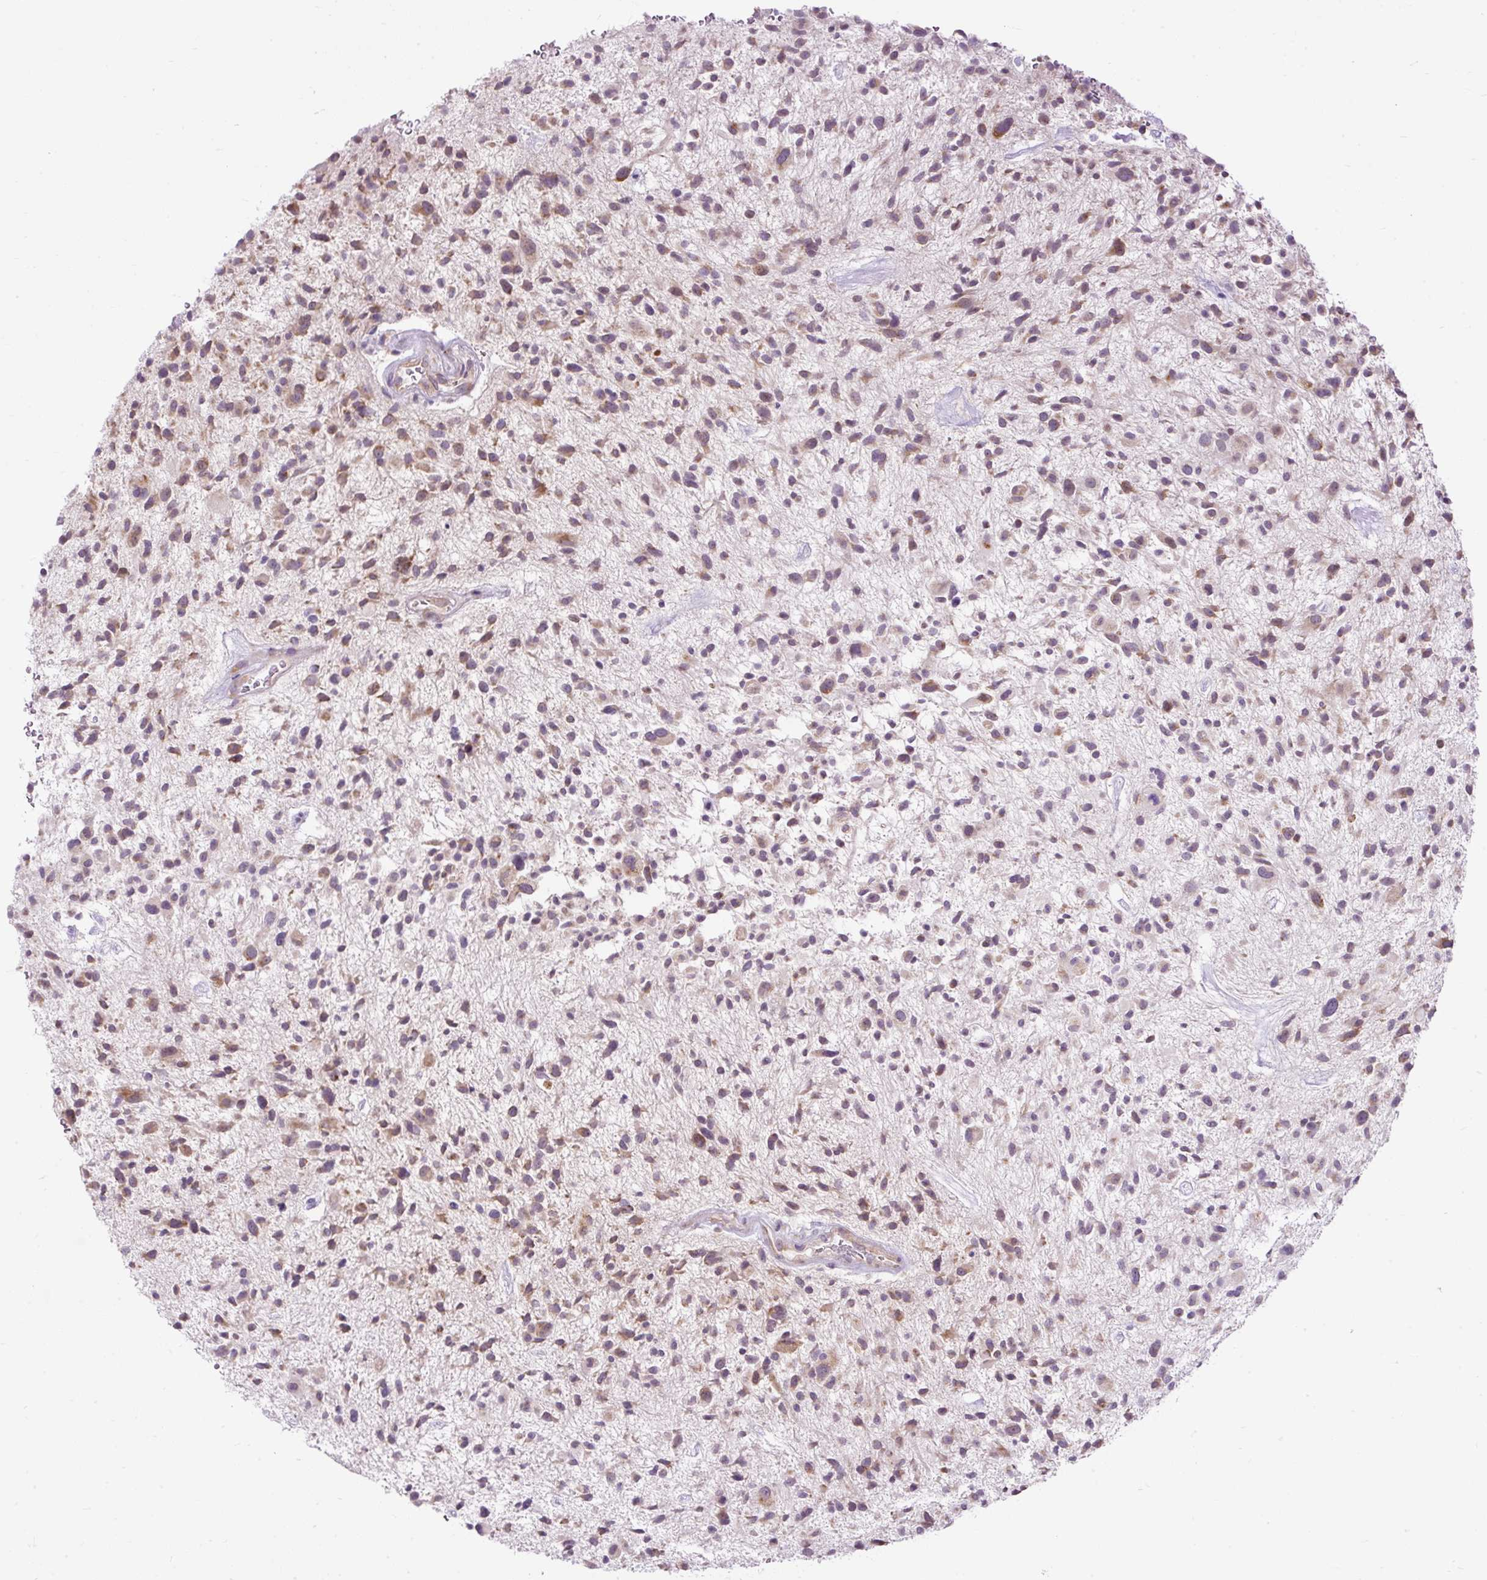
{"staining": {"intensity": "moderate", "quantity": "25%-75%", "location": "cytoplasmic/membranous"}, "tissue": "glioma", "cell_type": "Tumor cells", "image_type": "cancer", "snomed": [{"axis": "morphology", "description": "Glioma, malignant, High grade"}, {"axis": "topography", "description": "Brain"}], "caption": "Protein analysis of glioma tissue shows moderate cytoplasmic/membranous staining in approximately 25%-75% of tumor cells.", "gene": "FMC1", "patient": {"sex": "male", "age": 47}}